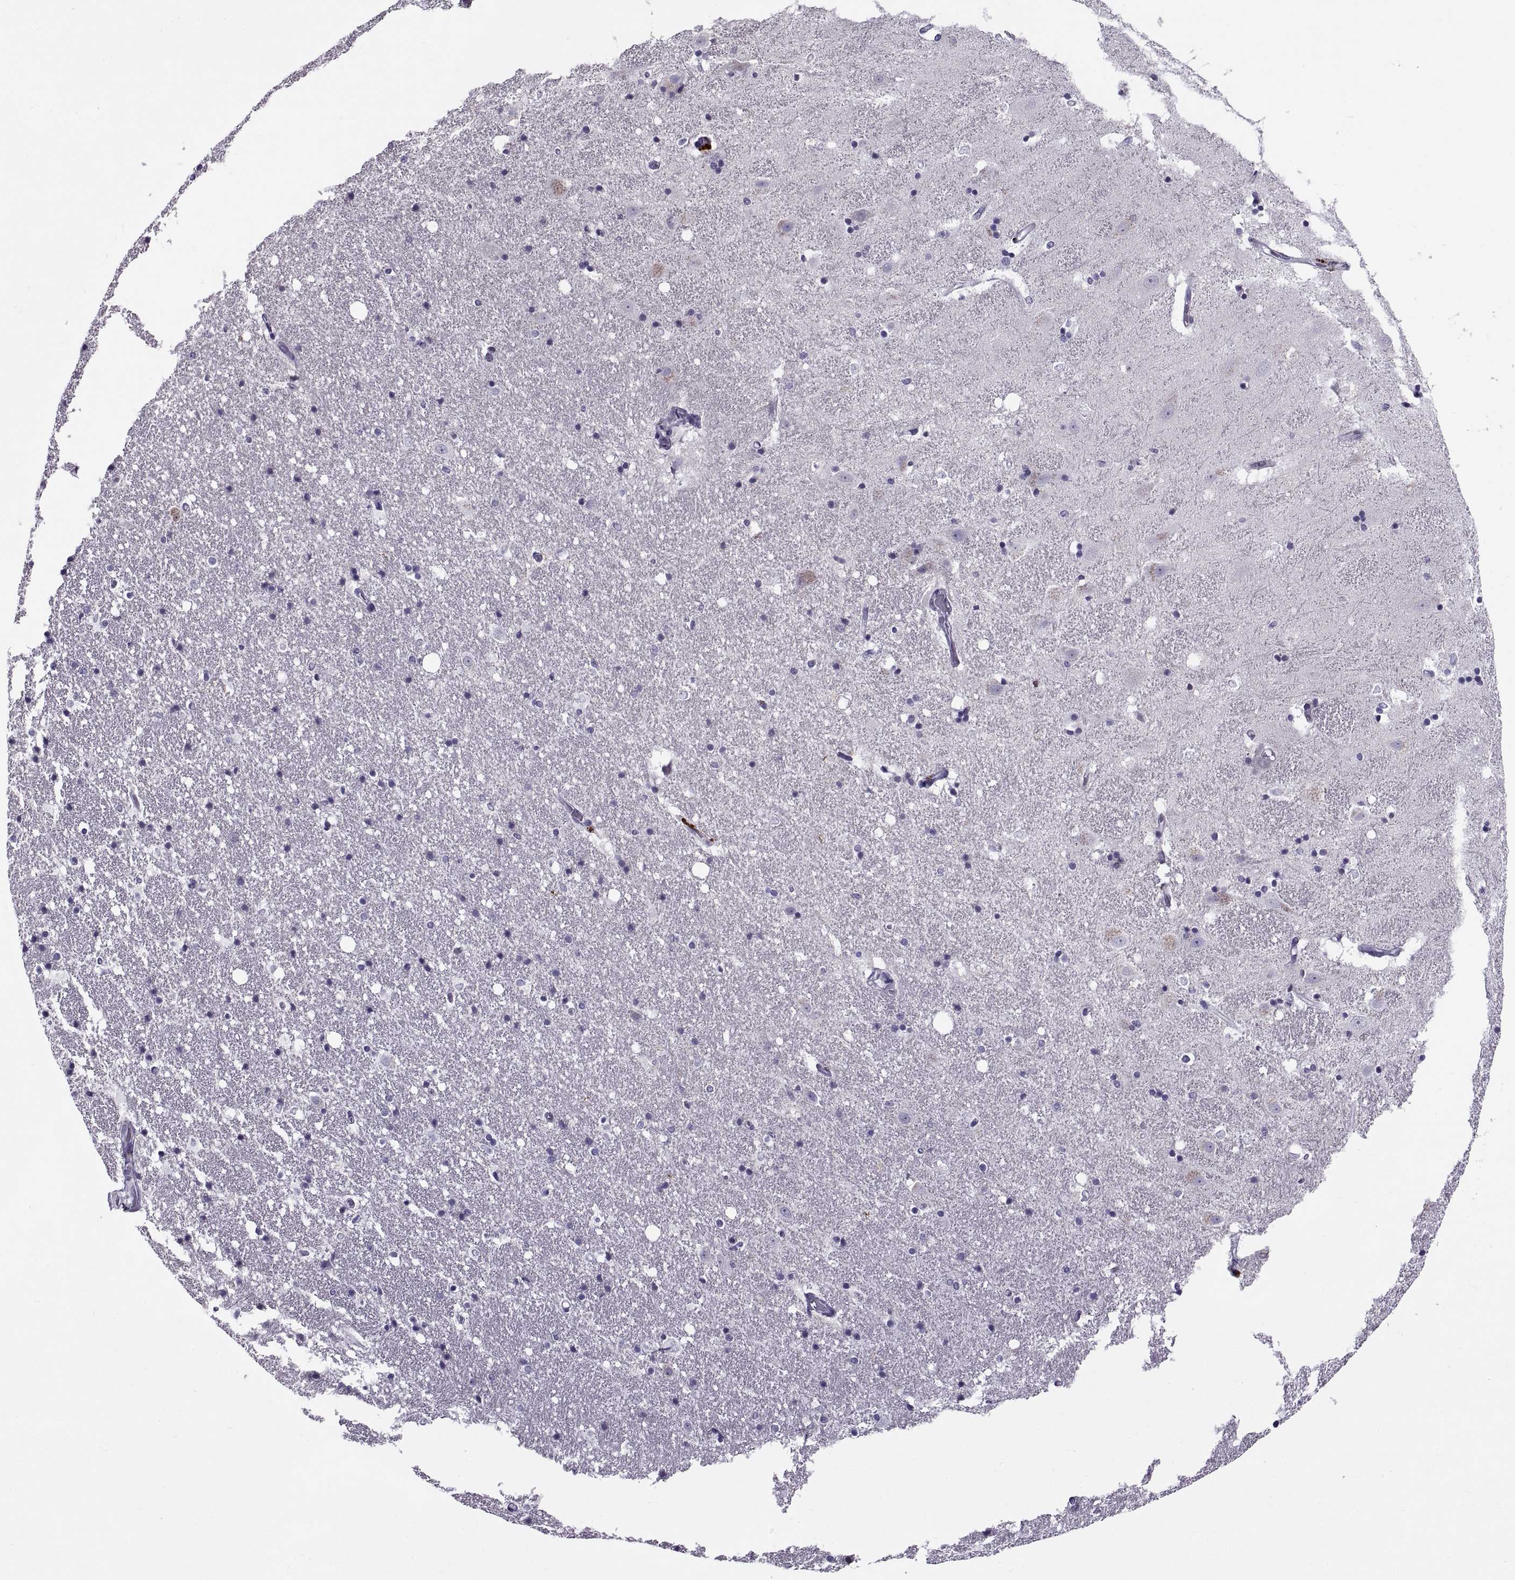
{"staining": {"intensity": "negative", "quantity": "none", "location": "none"}, "tissue": "hippocampus", "cell_type": "Glial cells", "image_type": "normal", "snomed": [{"axis": "morphology", "description": "Normal tissue, NOS"}, {"axis": "topography", "description": "Hippocampus"}], "caption": "This is an IHC micrograph of benign human hippocampus. There is no positivity in glial cells.", "gene": "CALCR", "patient": {"sex": "male", "age": 49}}